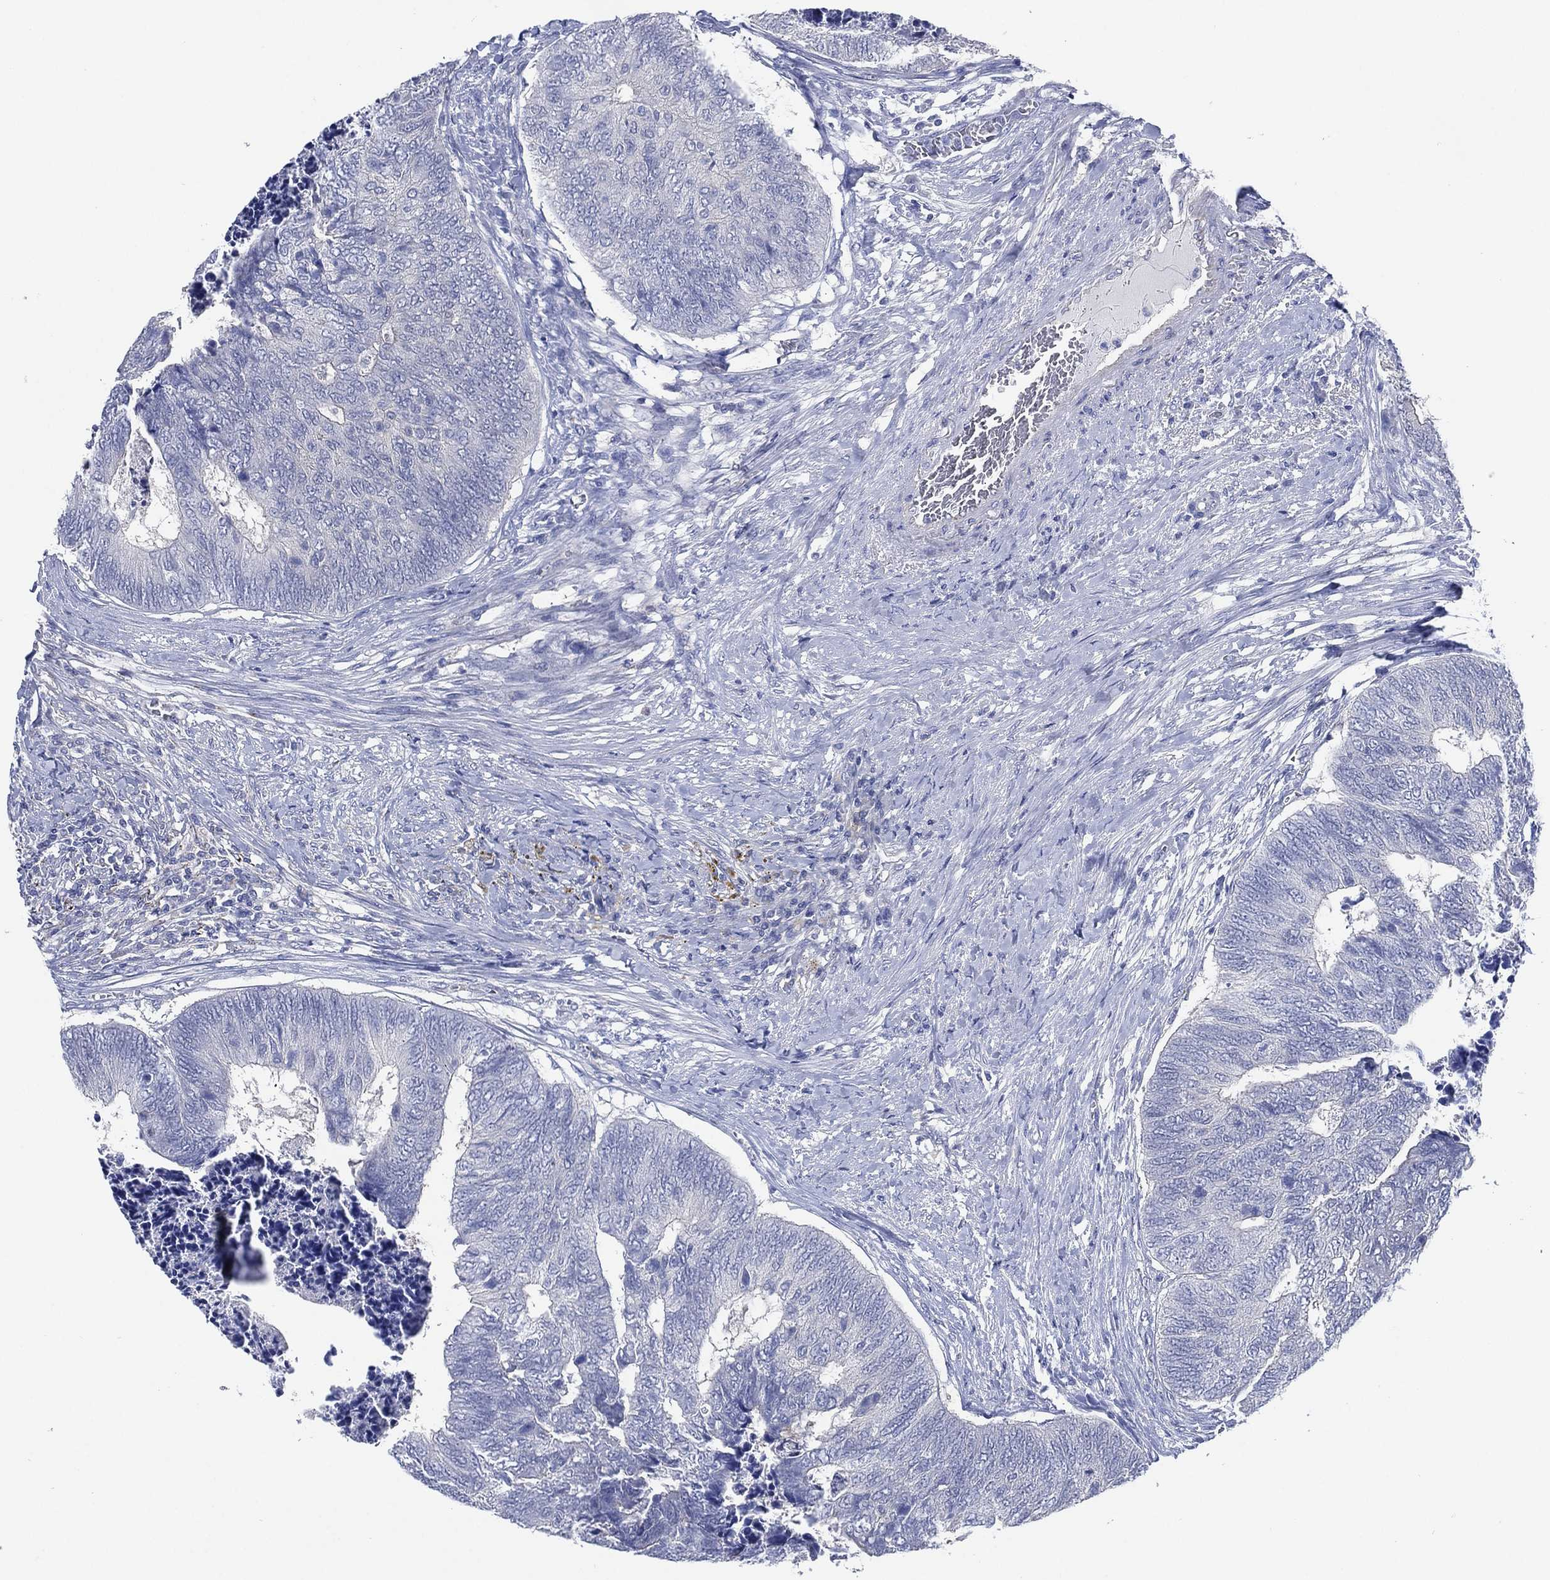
{"staining": {"intensity": "negative", "quantity": "none", "location": "none"}, "tissue": "colorectal cancer", "cell_type": "Tumor cells", "image_type": "cancer", "snomed": [{"axis": "morphology", "description": "Adenocarcinoma, NOS"}, {"axis": "topography", "description": "Colon"}], "caption": "Histopathology image shows no significant protein staining in tumor cells of colorectal adenocarcinoma.", "gene": "C5orf46", "patient": {"sex": "female", "age": 67}}